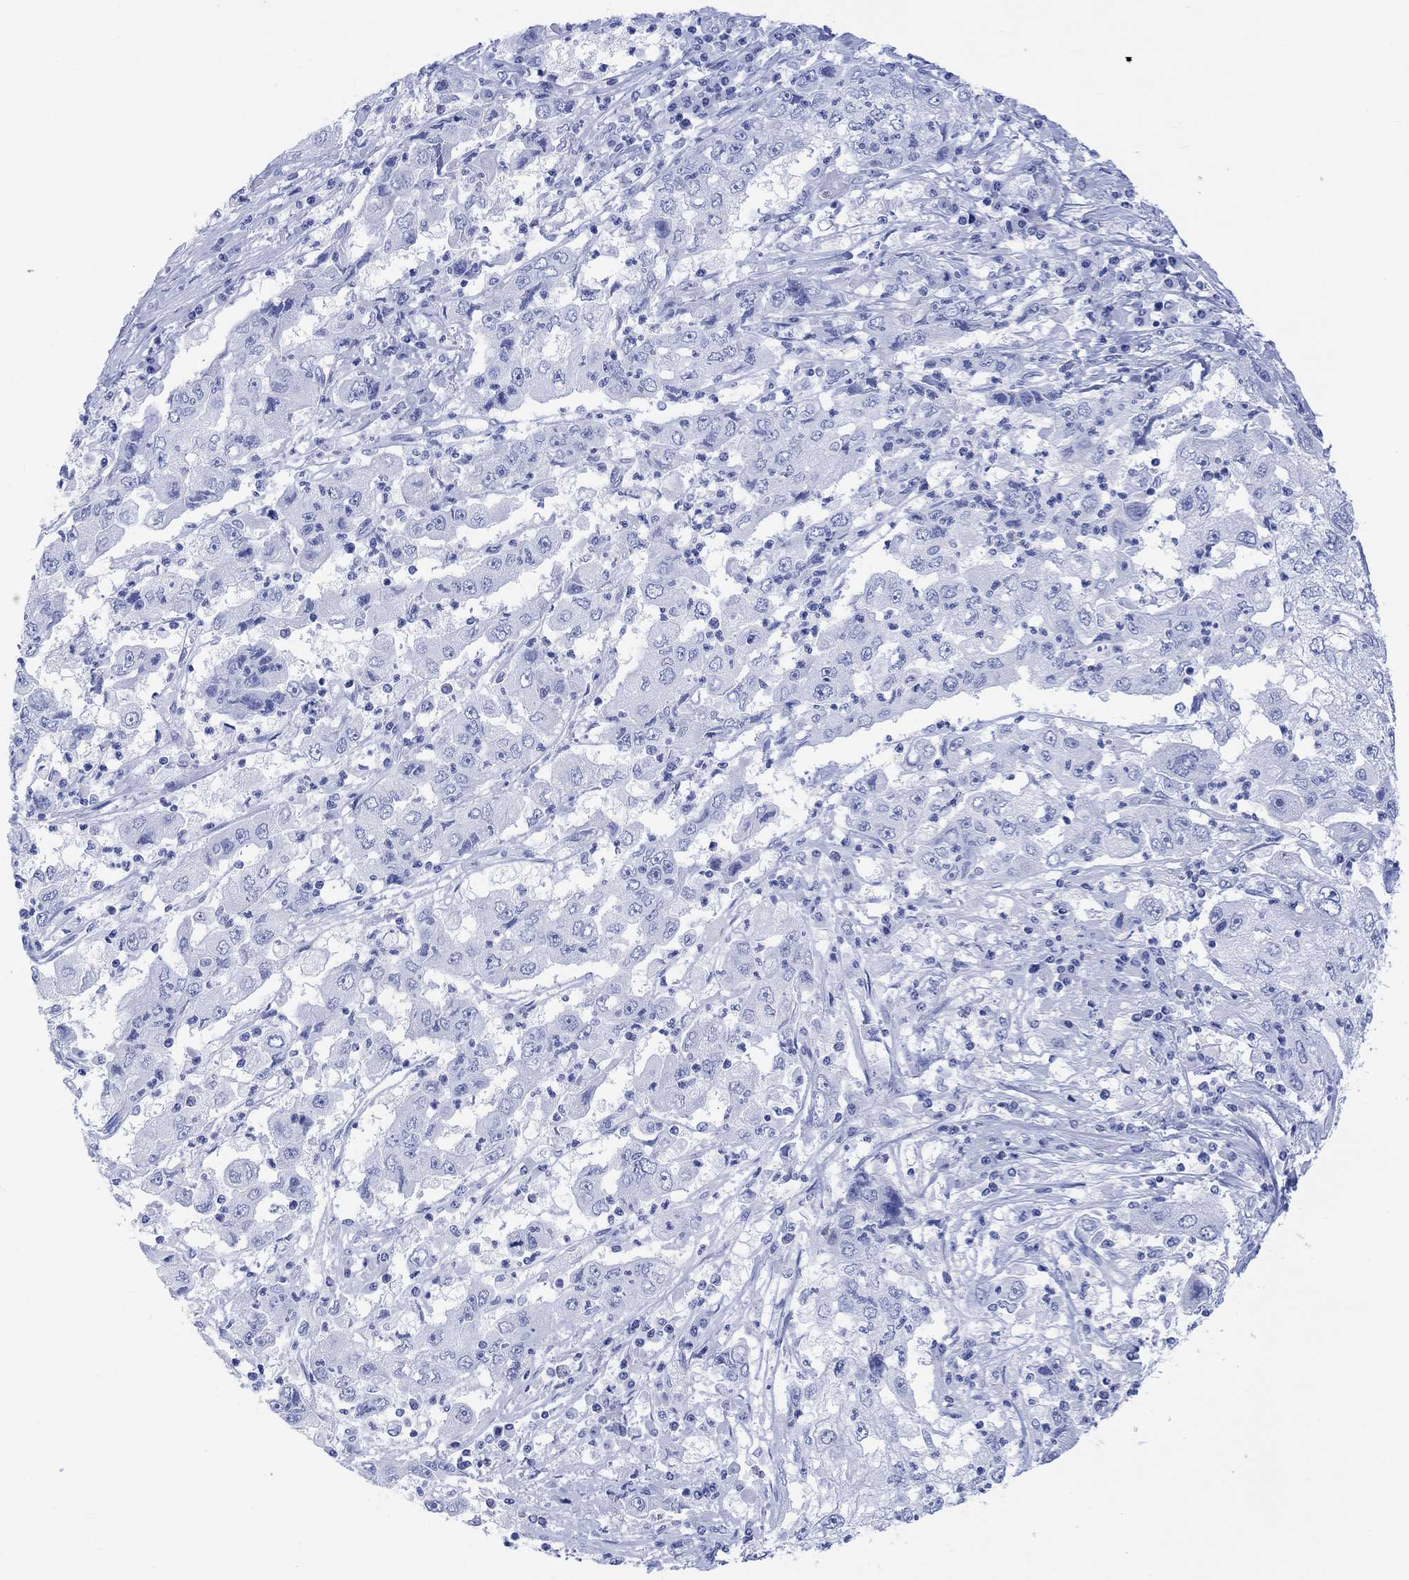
{"staining": {"intensity": "negative", "quantity": "none", "location": "none"}, "tissue": "cervical cancer", "cell_type": "Tumor cells", "image_type": "cancer", "snomed": [{"axis": "morphology", "description": "Squamous cell carcinoma, NOS"}, {"axis": "topography", "description": "Cervix"}], "caption": "Photomicrograph shows no protein positivity in tumor cells of cervical cancer tissue. Brightfield microscopy of IHC stained with DAB (brown) and hematoxylin (blue), captured at high magnification.", "gene": "CELF4", "patient": {"sex": "female", "age": 36}}